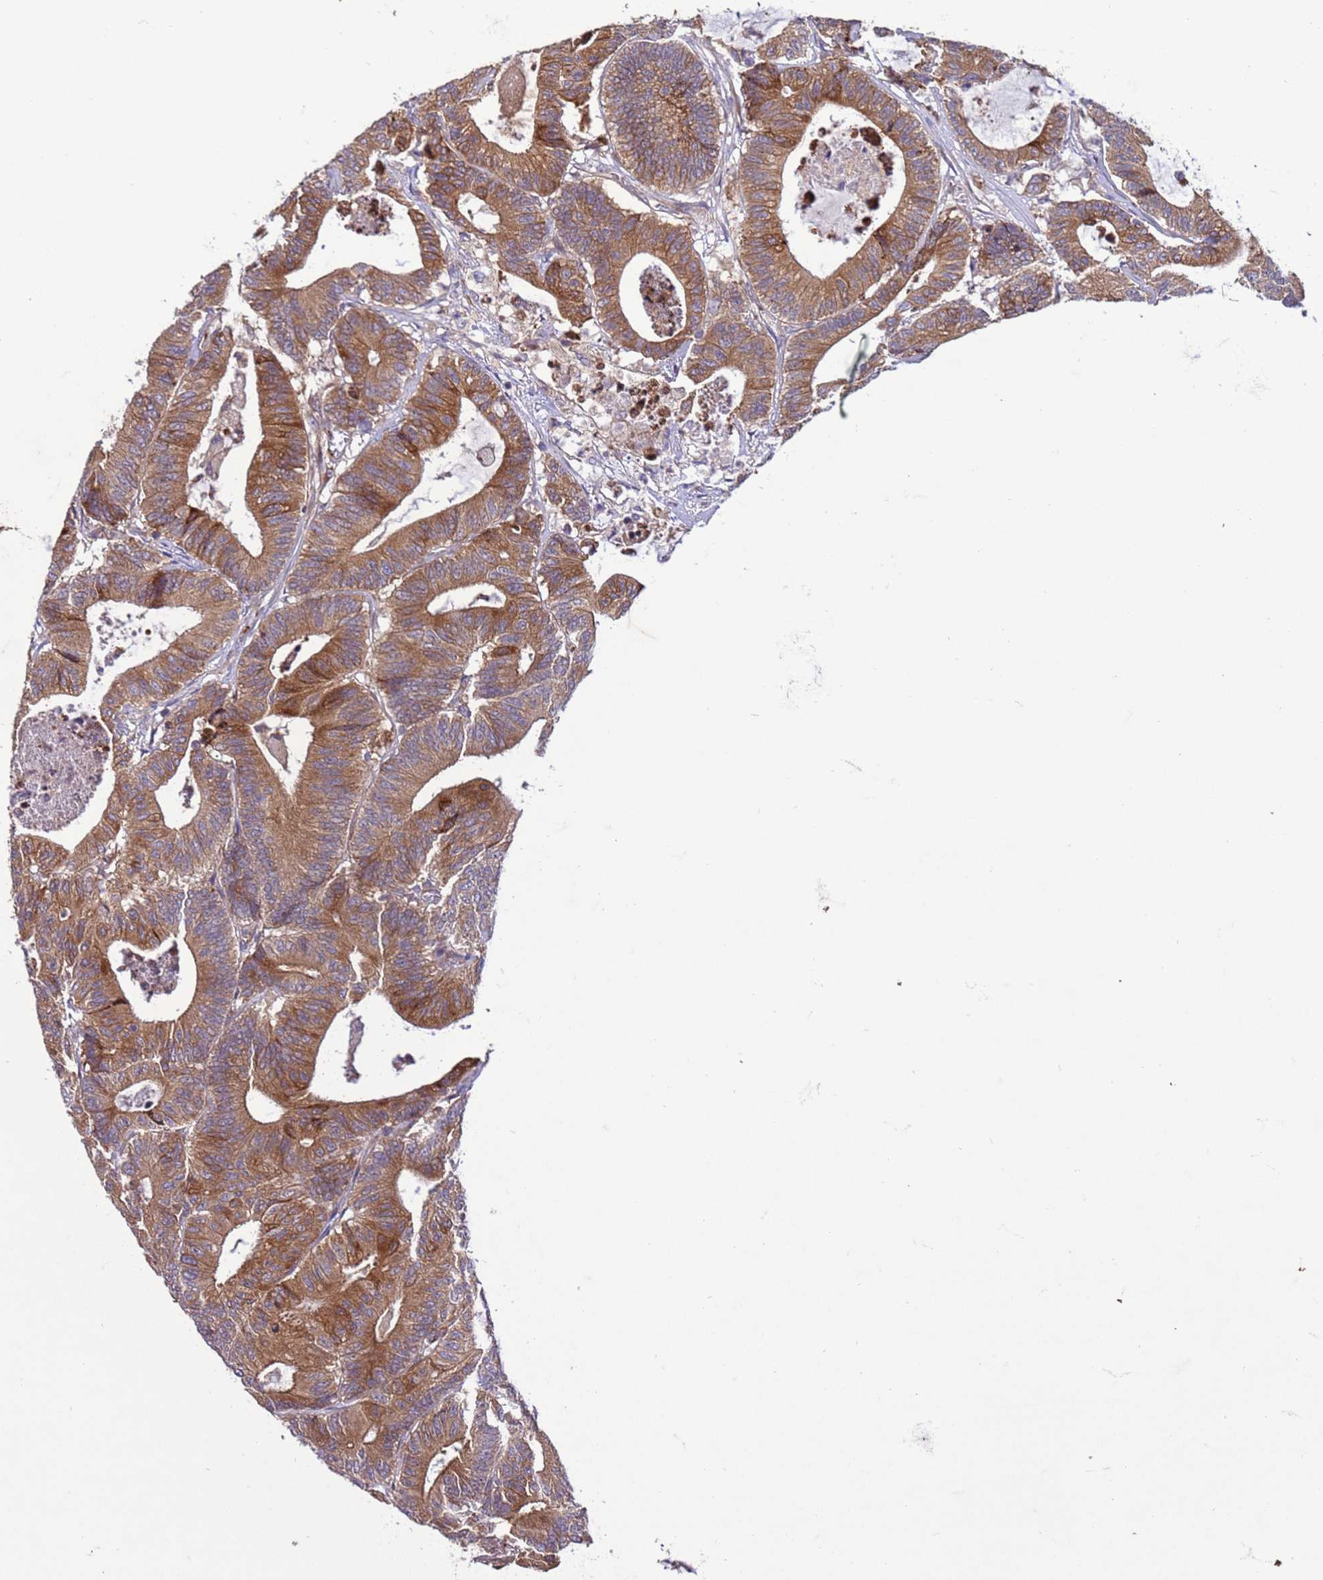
{"staining": {"intensity": "moderate", "quantity": ">75%", "location": "cytoplasmic/membranous"}, "tissue": "colorectal cancer", "cell_type": "Tumor cells", "image_type": "cancer", "snomed": [{"axis": "morphology", "description": "Adenocarcinoma, NOS"}, {"axis": "topography", "description": "Colon"}], "caption": "The immunohistochemical stain highlights moderate cytoplasmic/membranous staining in tumor cells of colorectal adenocarcinoma tissue.", "gene": "GEN1", "patient": {"sex": "female", "age": 84}}